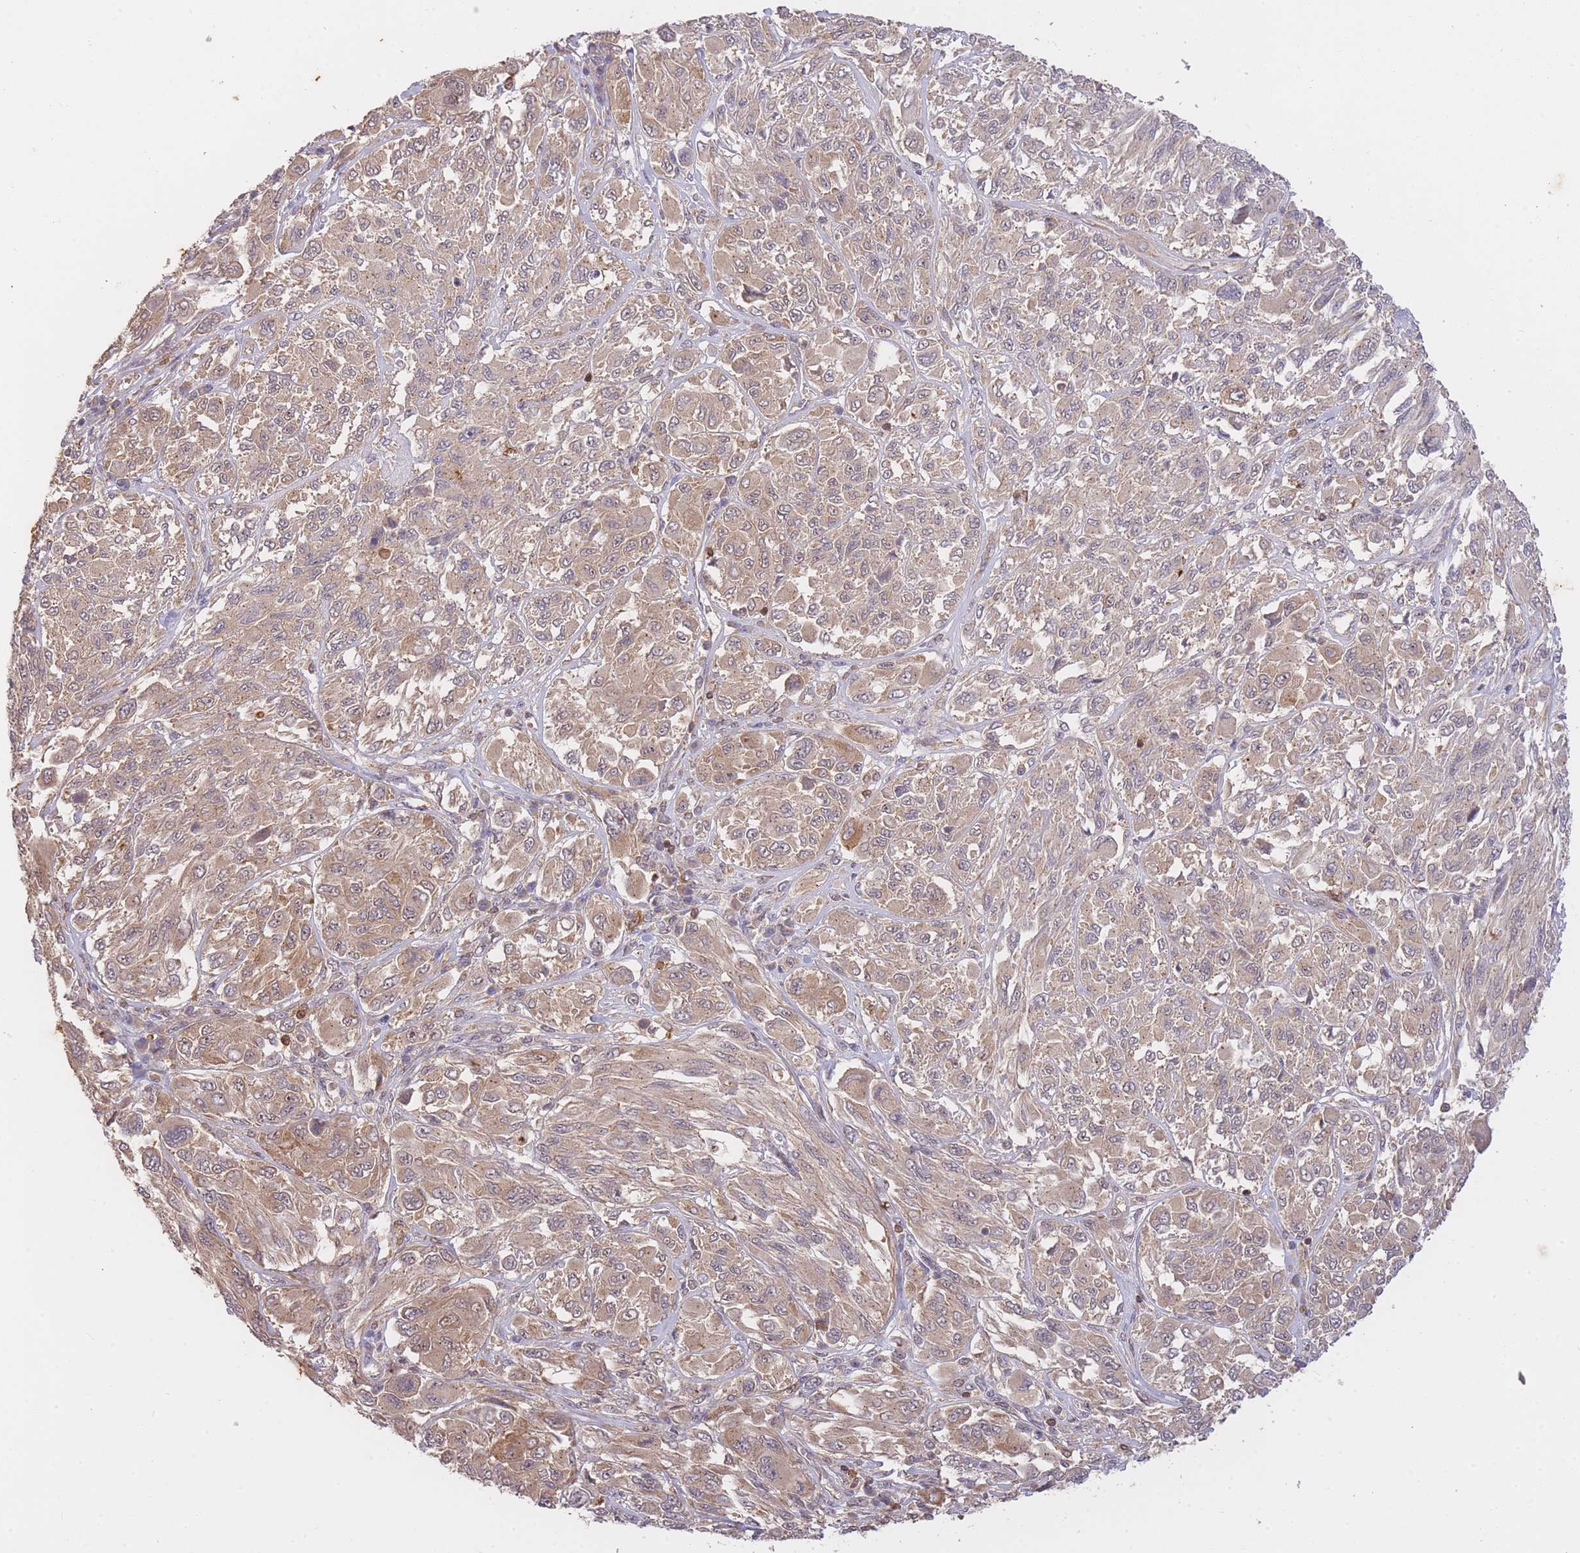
{"staining": {"intensity": "moderate", "quantity": ">75%", "location": "cytoplasmic/membranous"}, "tissue": "melanoma", "cell_type": "Tumor cells", "image_type": "cancer", "snomed": [{"axis": "morphology", "description": "Malignant melanoma, NOS"}, {"axis": "topography", "description": "Skin"}], "caption": "This micrograph exhibits melanoma stained with IHC to label a protein in brown. The cytoplasmic/membranous of tumor cells show moderate positivity for the protein. Nuclei are counter-stained blue.", "gene": "ST8SIA4", "patient": {"sex": "female", "age": 91}}